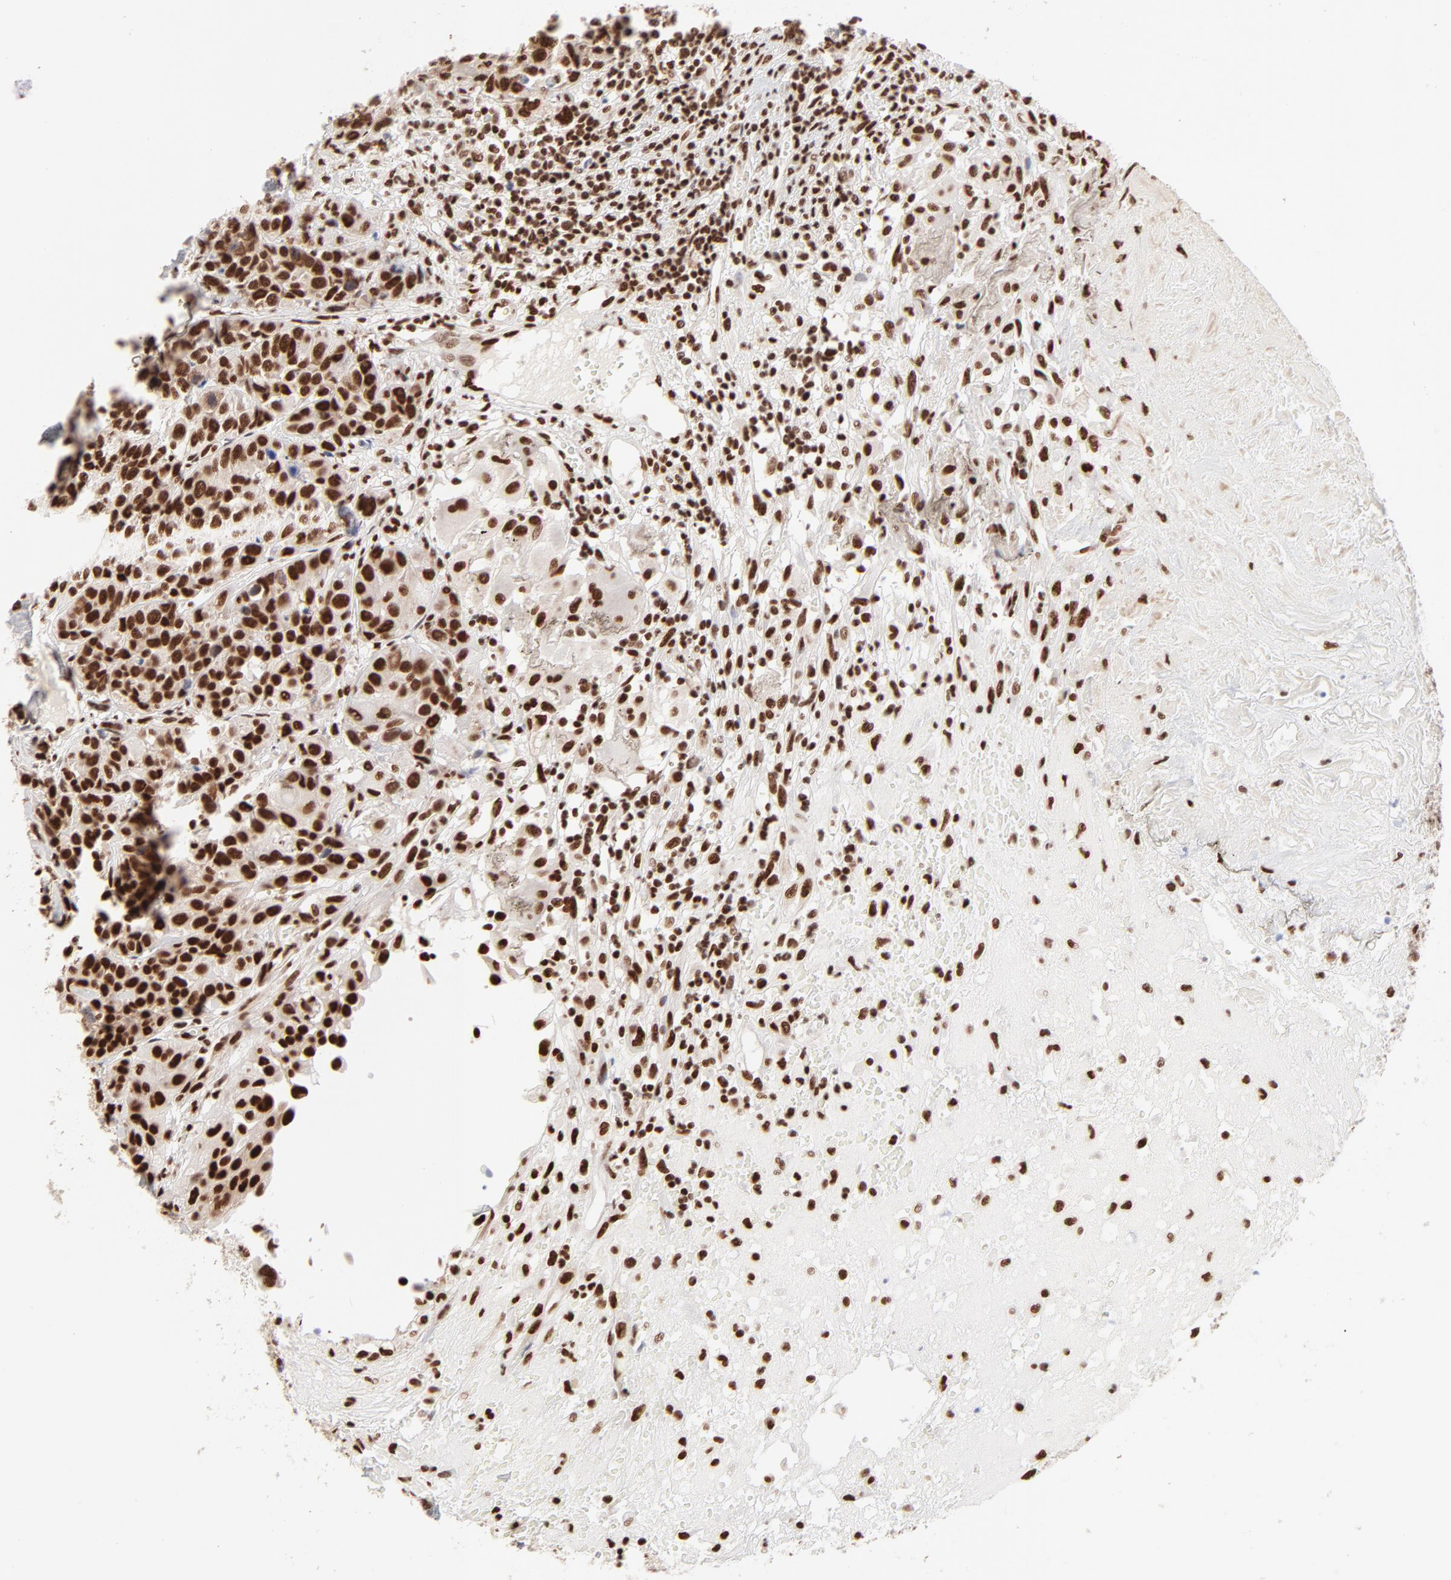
{"staining": {"intensity": "strong", "quantity": ">75%", "location": "nuclear"}, "tissue": "urothelial cancer", "cell_type": "Tumor cells", "image_type": "cancer", "snomed": [{"axis": "morphology", "description": "Urothelial carcinoma, High grade"}, {"axis": "topography", "description": "Urinary bladder"}], "caption": "An image showing strong nuclear positivity in about >75% of tumor cells in high-grade urothelial carcinoma, as visualized by brown immunohistochemical staining.", "gene": "TARDBP", "patient": {"sex": "female", "age": 81}}